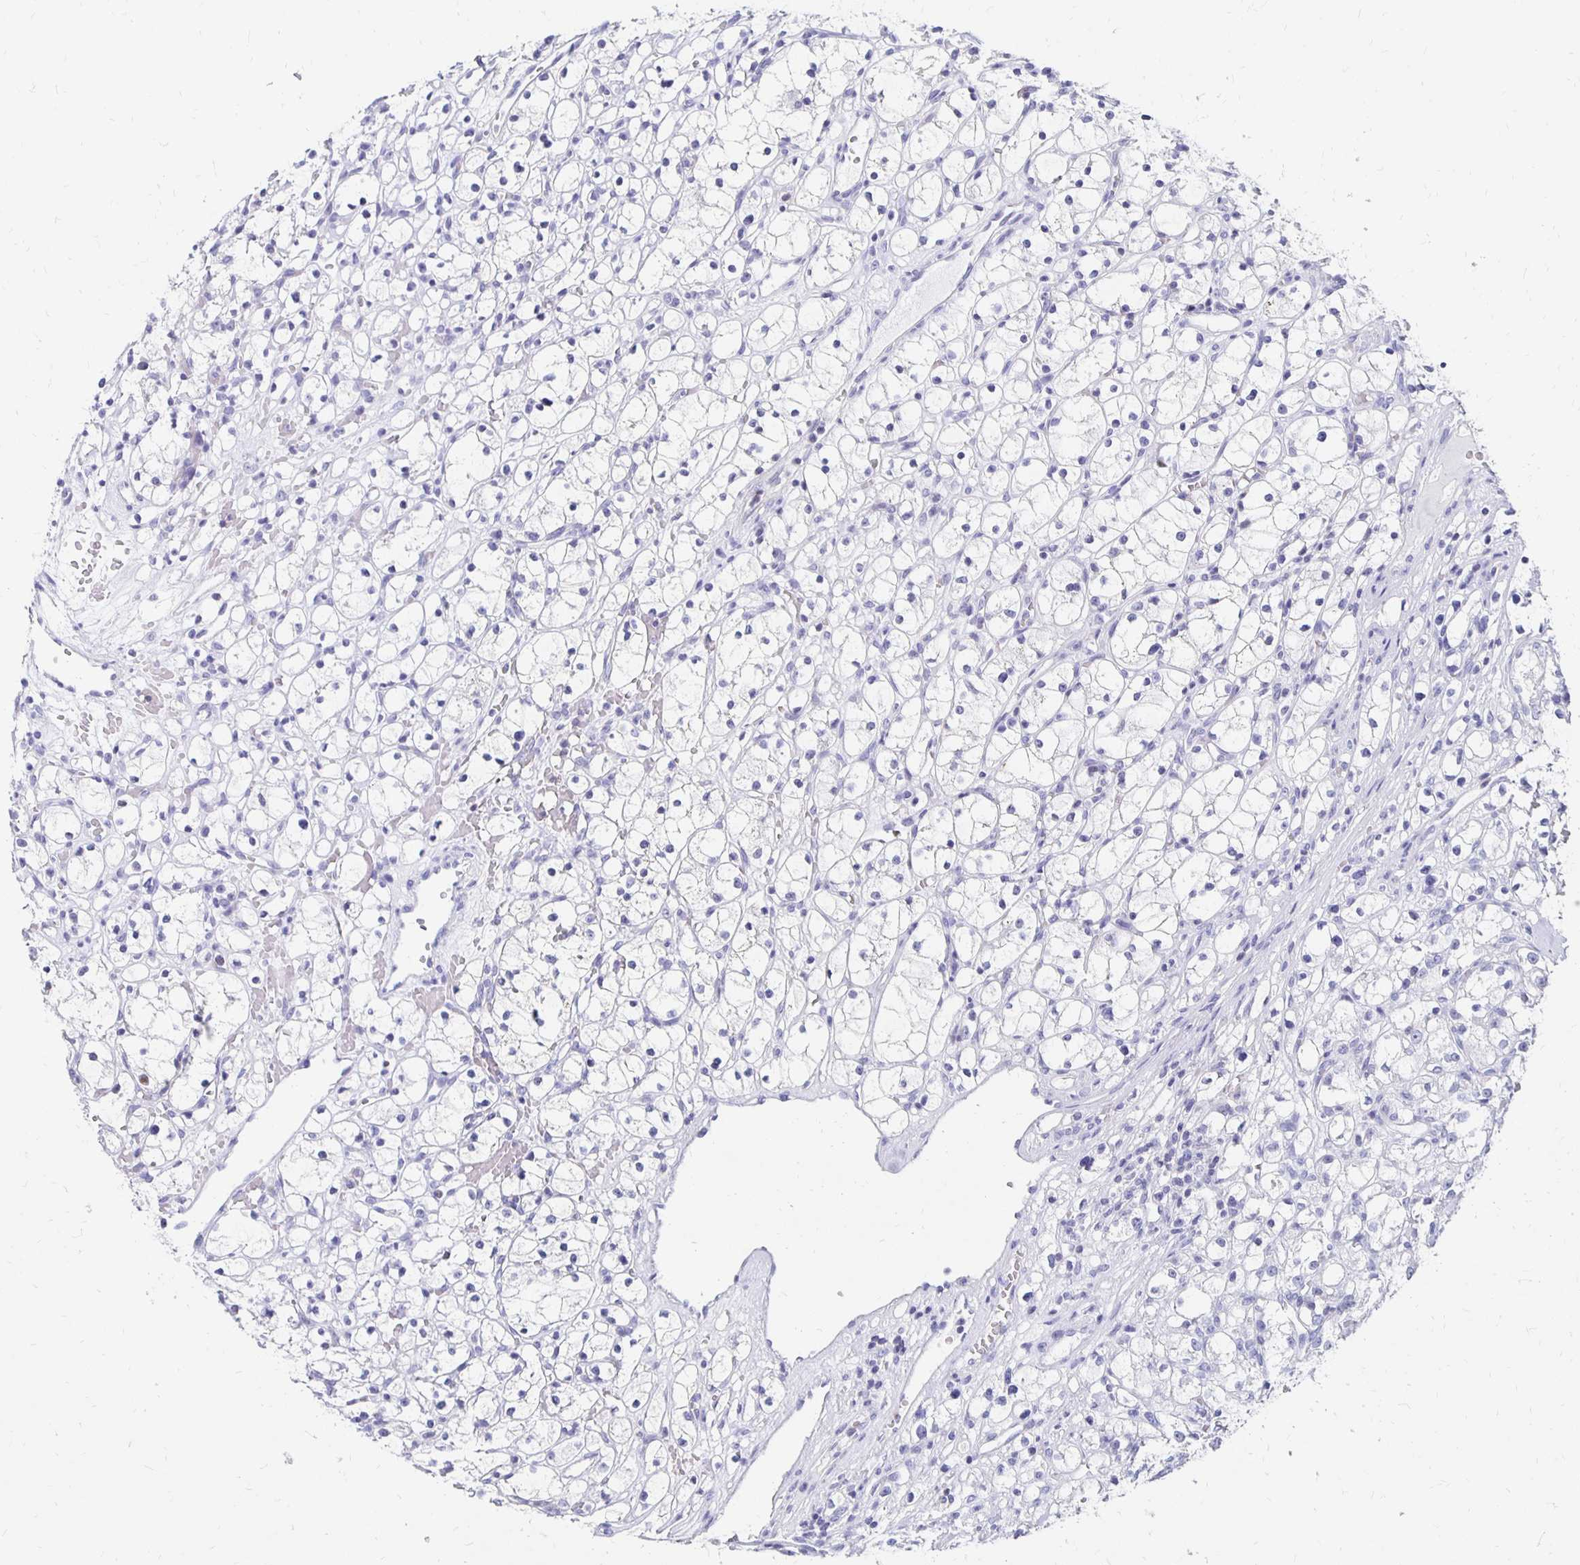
{"staining": {"intensity": "negative", "quantity": "none", "location": "none"}, "tissue": "renal cancer", "cell_type": "Tumor cells", "image_type": "cancer", "snomed": [{"axis": "morphology", "description": "Adenocarcinoma, NOS"}, {"axis": "topography", "description": "Kidney"}], "caption": "Immunohistochemistry micrograph of neoplastic tissue: human adenocarcinoma (renal) stained with DAB (3,3'-diaminobenzidine) demonstrates no significant protein positivity in tumor cells.", "gene": "SYT2", "patient": {"sex": "female", "age": 59}}